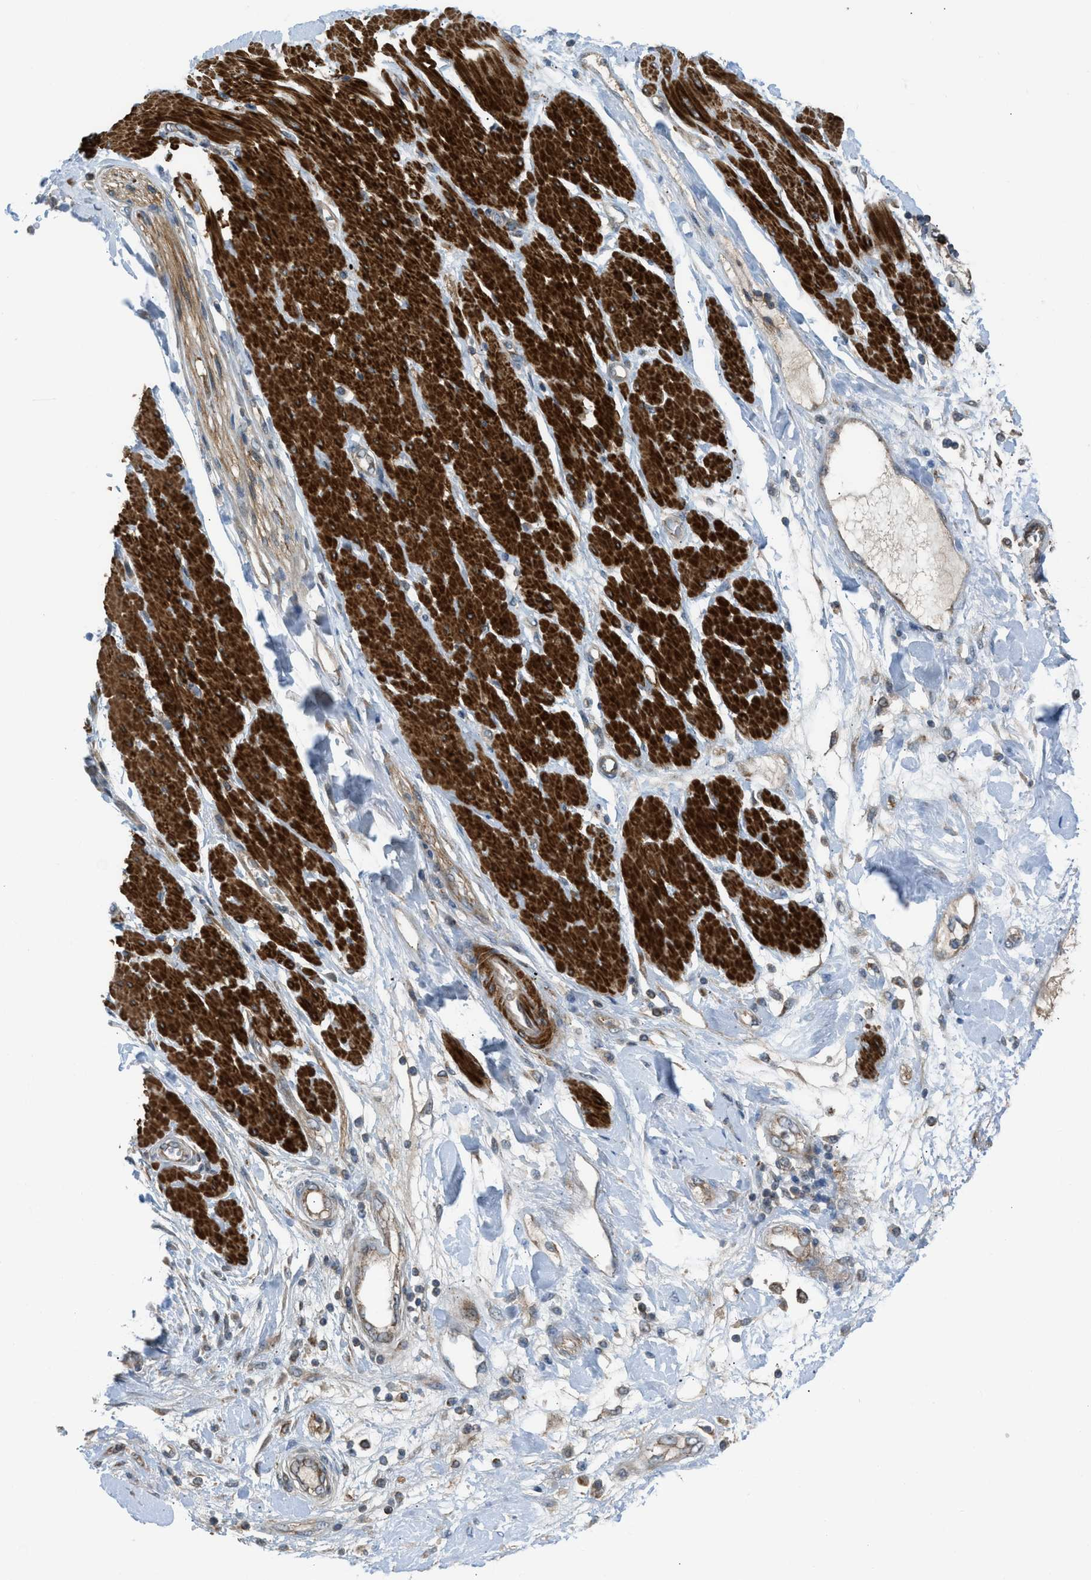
{"staining": {"intensity": "moderate", "quantity": "25%-75%", "location": "cytoplasmic/membranous"}, "tissue": "adipose tissue", "cell_type": "Adipocytes", "image_type": "normal", "snomed": [{"axis": "morphology", "description": "Normal tissue, NOS"}, {"axis": "morphology", "description": "Adenocarcinoma, NOS"}, {"axis": "topography", "description": "Duodenum"}, {"axis": "topography", "description": "Peripheral nerve tissue"}], "caption": "Protein staining shows moderate cytoplasmic/membranous positivity in approximately 25%-75% of adipocytes in benign adipose tissue. The staining was performed using DAB to visualize the protein expression in brown, while the nuclei were stained in blue with hematoxylin (Magnification: 20x).", "gene": "SESN2", "patient": {"sex": "female", "age": 60}}